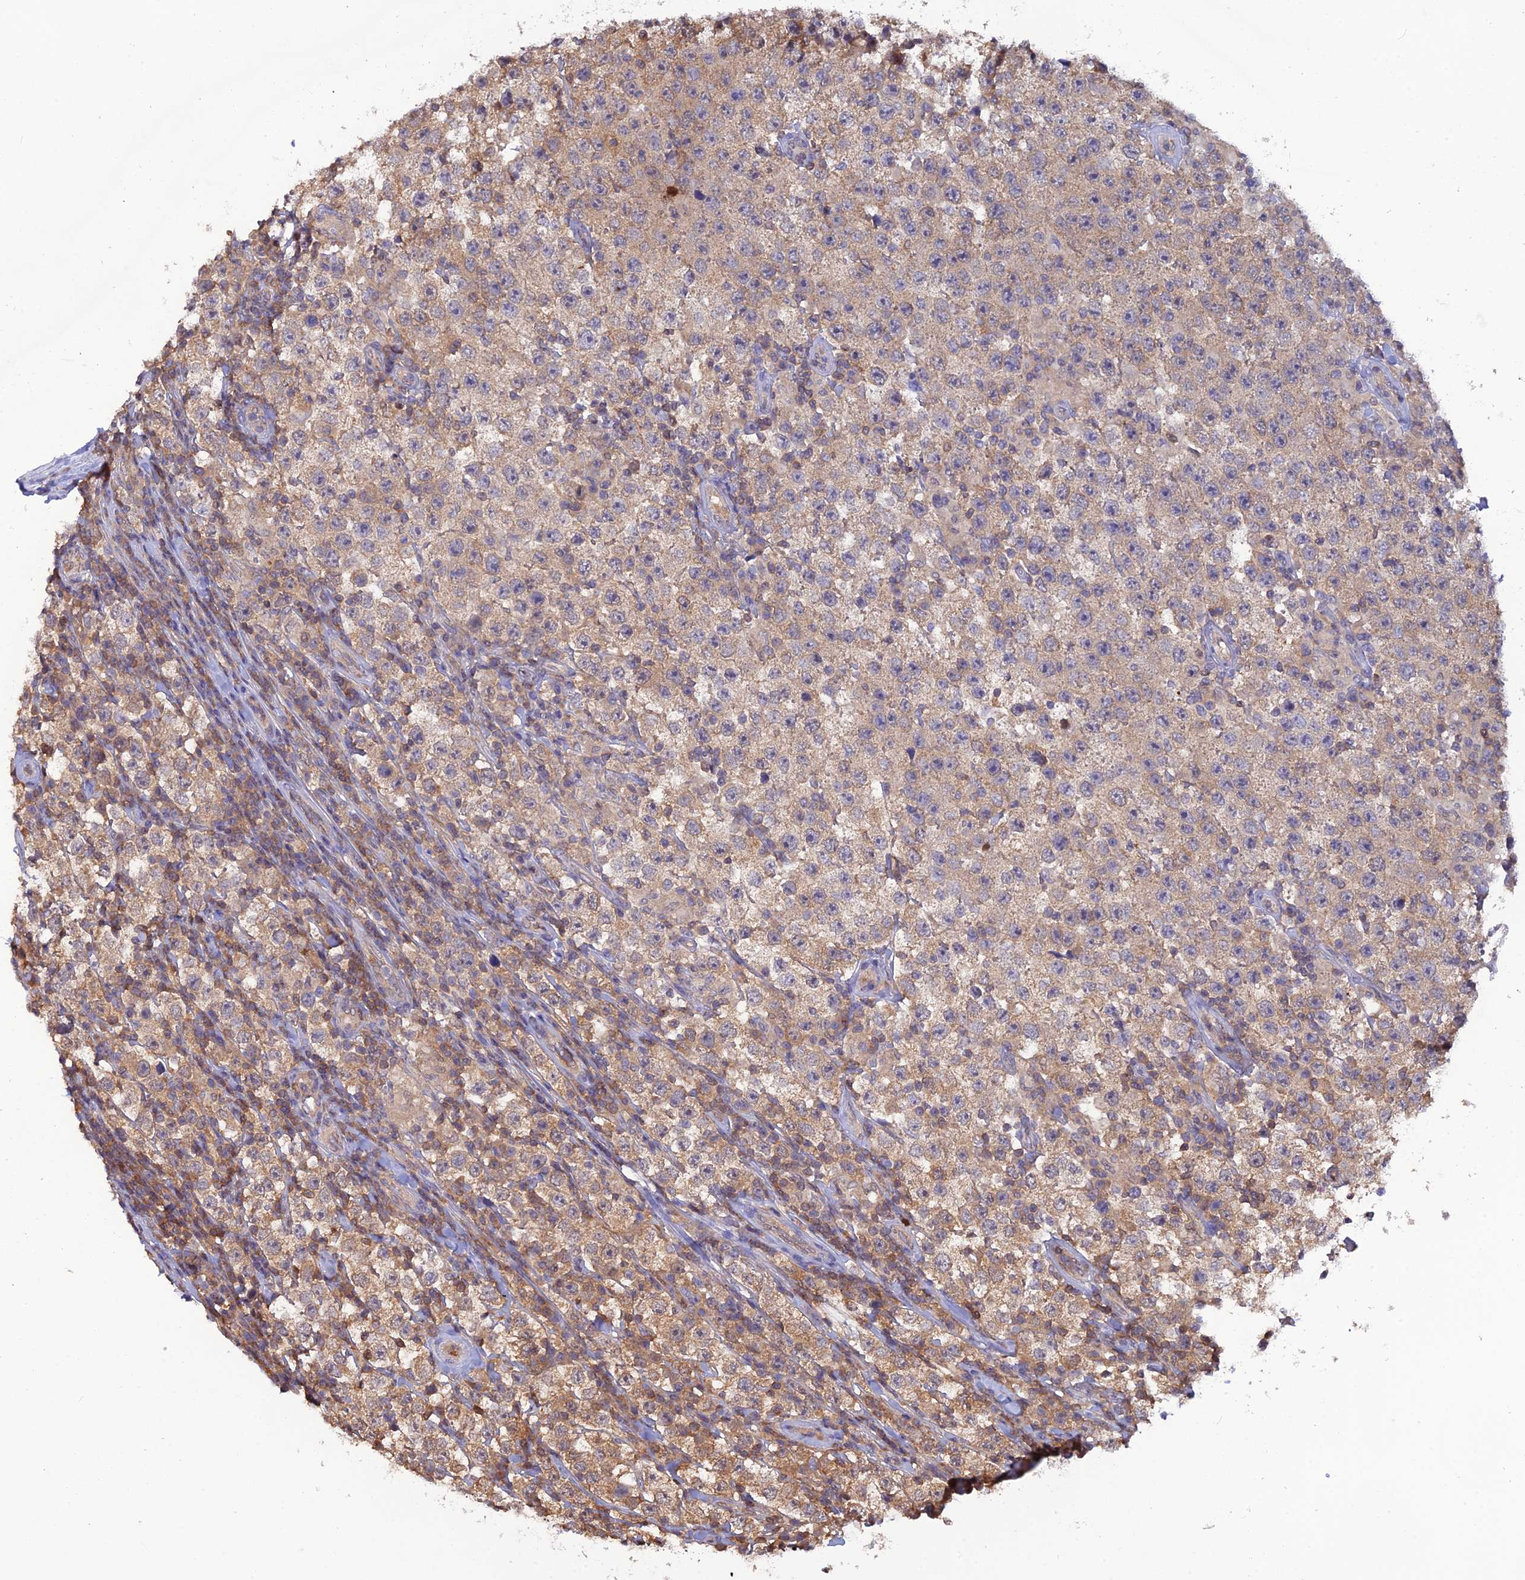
{"staining": {"intensity": "weak", "quantity": "25%-75%", "location": "cytoplasmic/membranous"}, "tissue": "testis cancer", "cell_type": "Tumor cells", "image_type": "cancer", "snomed": [{"axis": "morphology", "description": "Normal tissue, NOS"}, {"axis": "morphology", "description": "Urothelial carcinoma, High grade"}, {"axis": "morphology", "description": "Seminoma, NOS"}, {"axis": "morphology", "description": "Carcinoma, Embryonal, NOS"}, {"axis": "topography", "description": "Urinary bladder"}, {"axis": "topography", "description": "Testis"}], "caption": "IHC of human testis embryonal carcinoma displays low levels of weak cytoplasmic/membranous positivity in about 25%-75% of tumor cells. The staining is performed using DAB brown chromogen to label protein expression. The nuclei are counter-stained blue using hematoxylin.", "gene": "HINT1", "patient": {"sex": "male", "age": 41}}